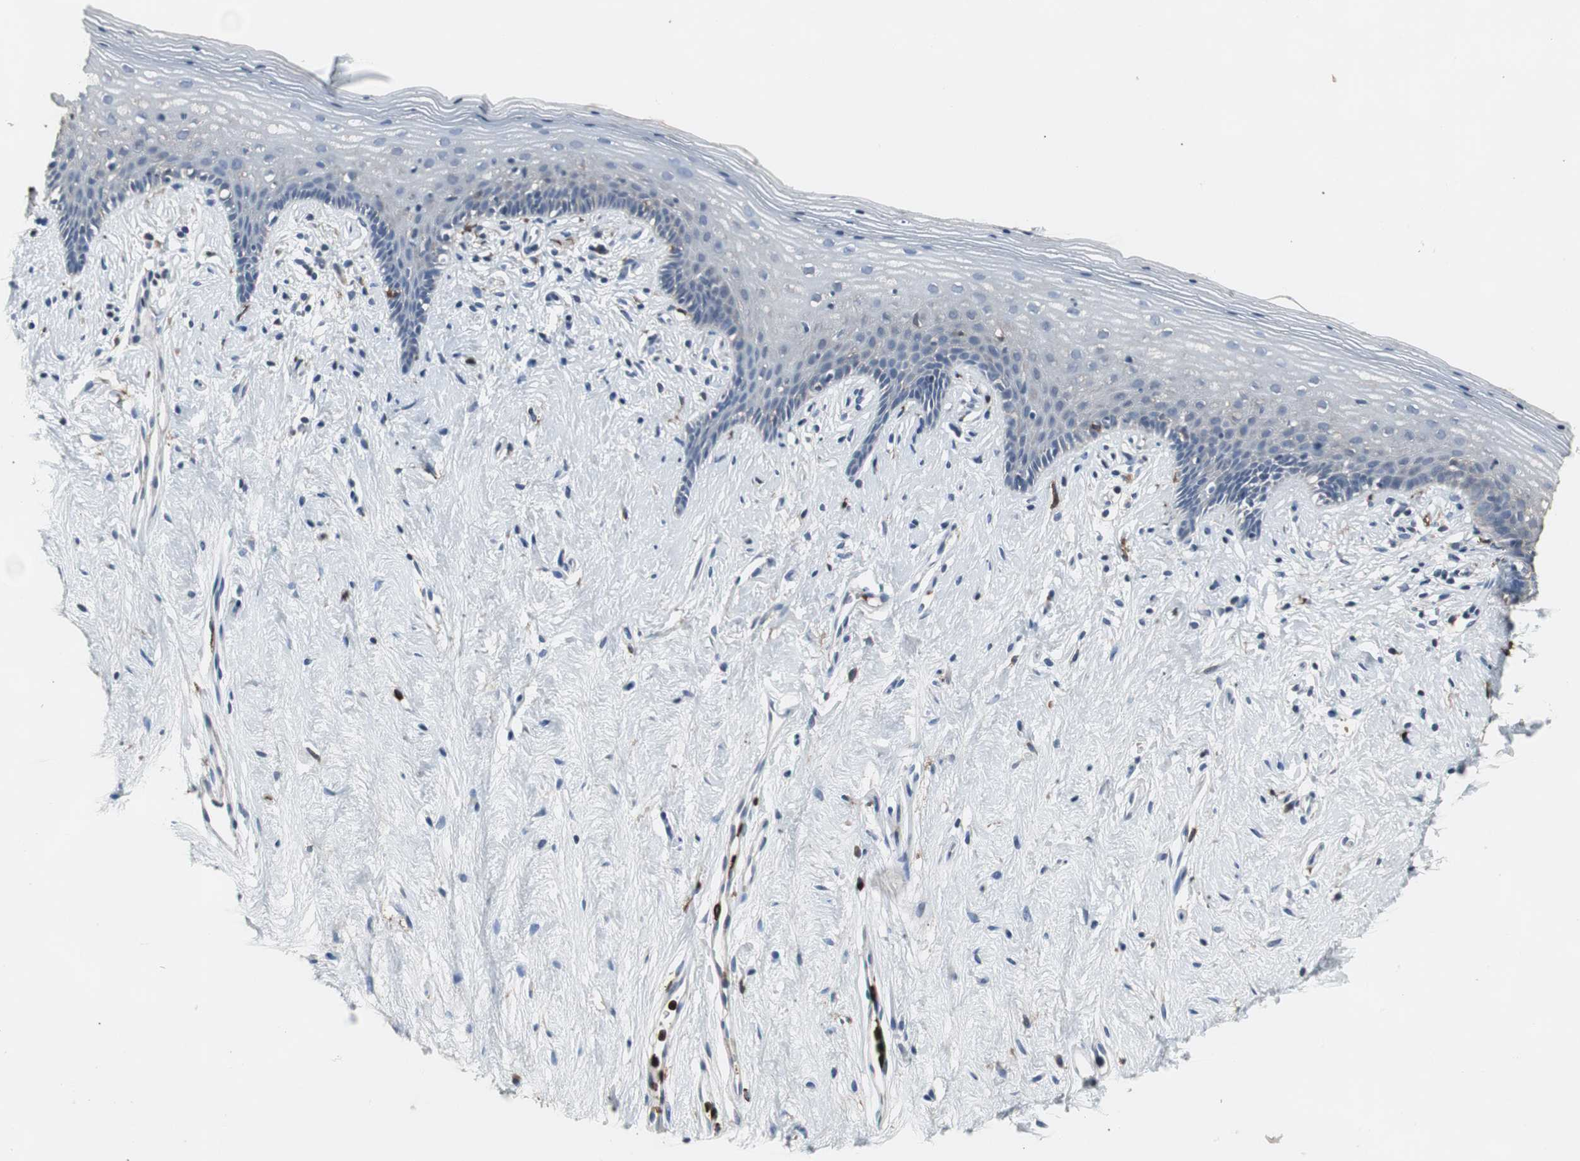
{"staining": {"intensity": "negative", "quantity": "none", "location": "none"}, "tissue": "vagina", "cell_type": "Squamous epithelial cells", "image_type": "normal", "snomed": [{"axis": "morphology", "description": "Normal tissue, NOS"}, {"axis": "topography", "description": "Vagina"}], "caption": "Immunohistochemistry (IHC) image of unremarkable vagina: human vagina stained with DAB (3,3'-diaminobenzidine) shows no significant protein staining in squamous epithelial cells. (DAB (3,3'-diaminobenzidine) immunohistochemistry with hematoxylin counter stain).", "gene": "NCF2", "patient": {"sex": "female", "age": 44}}